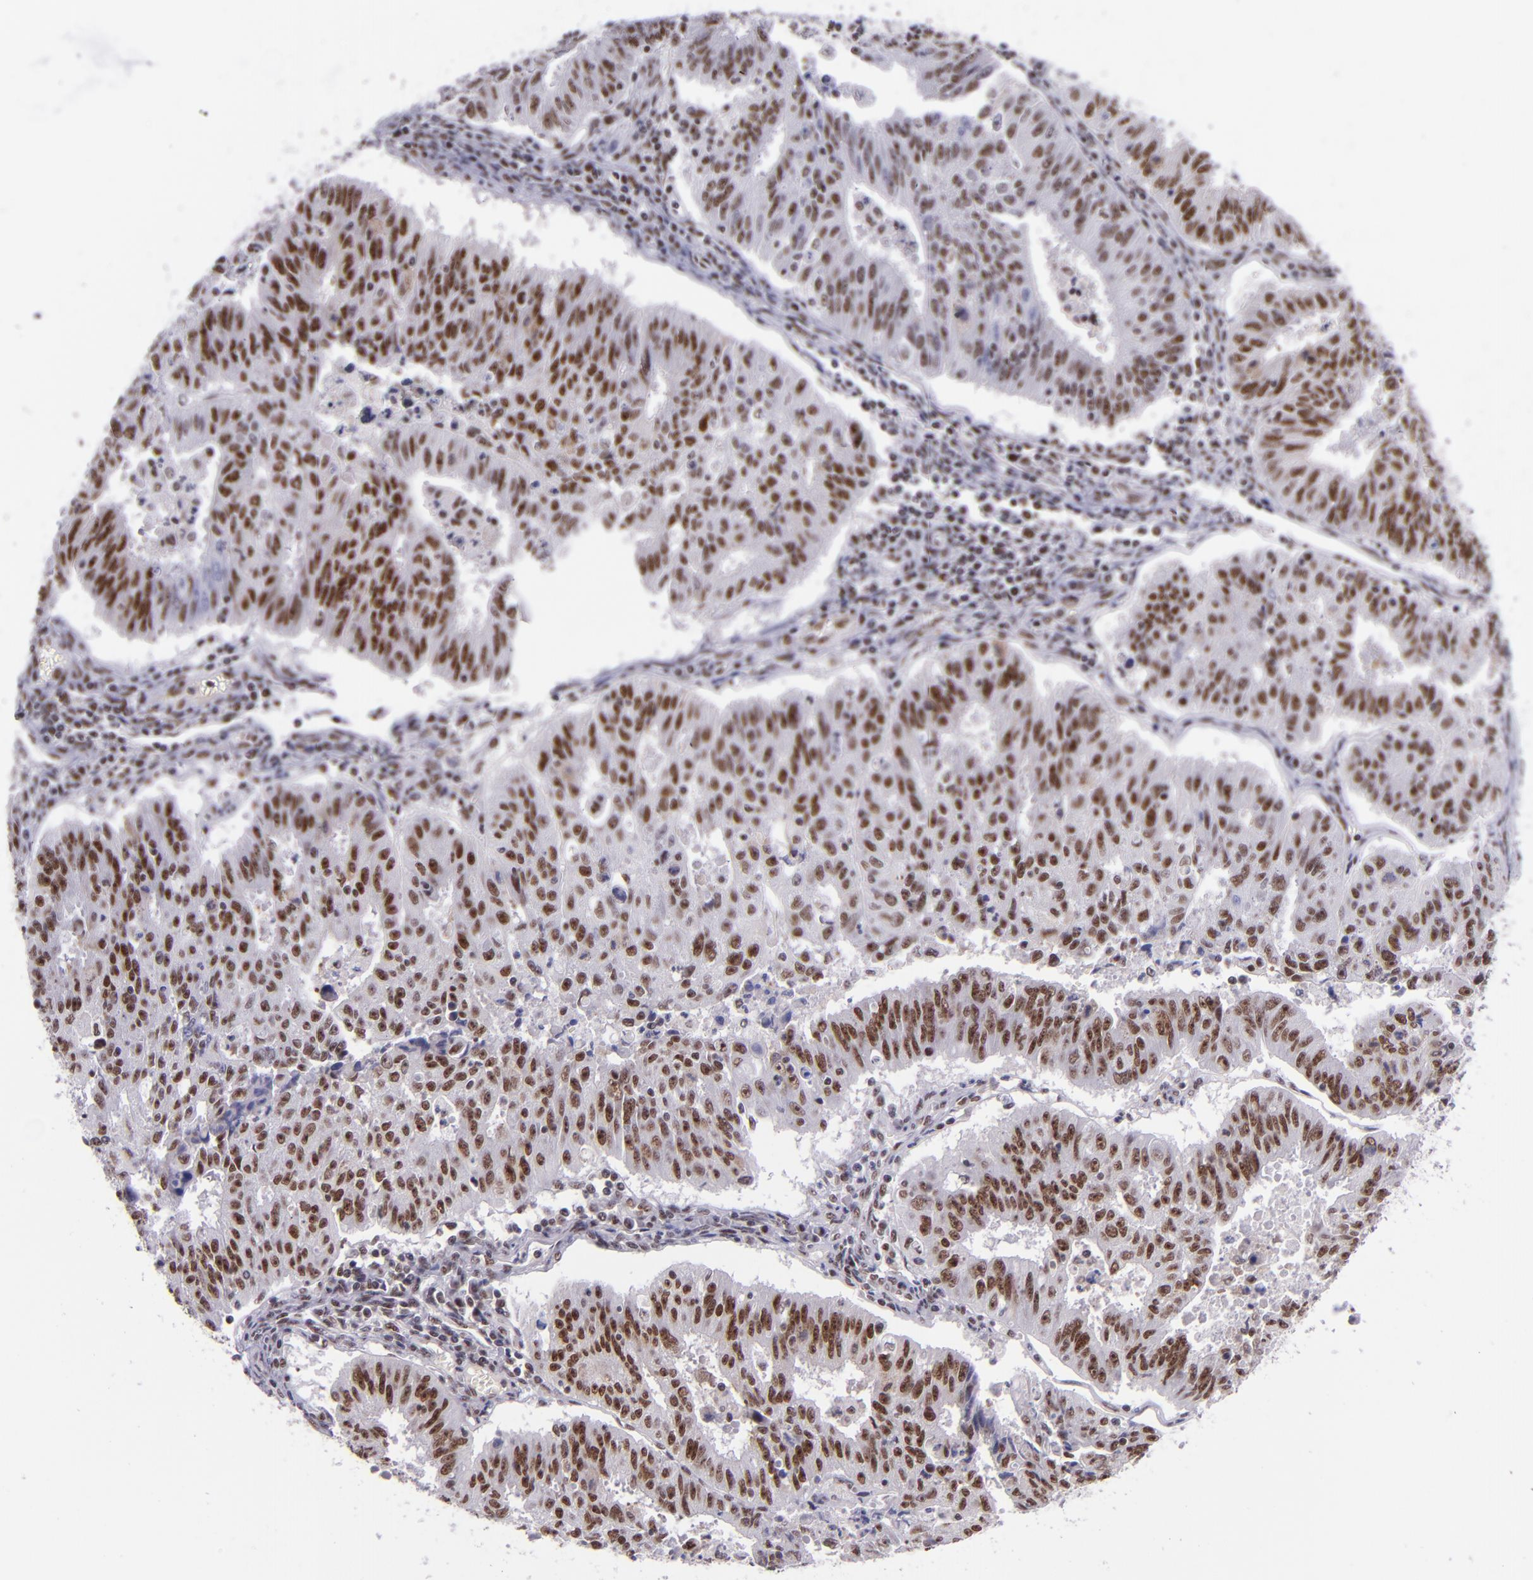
{"staining": {"intensity": "moderate", "quantity": ">75%", "location": "nuclear"}, "tissue": "endometrial cancer", "cell_type": "Tumor cells", "image_type": "cancer", "snomed": [{"axis": "morphology", "description": "Adenocarcinoma, NOS"}, {"axis": "topography", "description": "Endometrium"}], "caption": "Immunohistochemical staining of human adenocarcinoma (endometrial) reveals medium levels of moderate nuclear expression in approximately >75% of tumor cells. The staining is performed using DAB (3,3'-diaminobenzidine) brown chromogen to label protein expression. The nuclei are counter-stained blue using hematoxylin.", "gene": "GPKOW", "patient": {"sex": "female", "age": 42}}